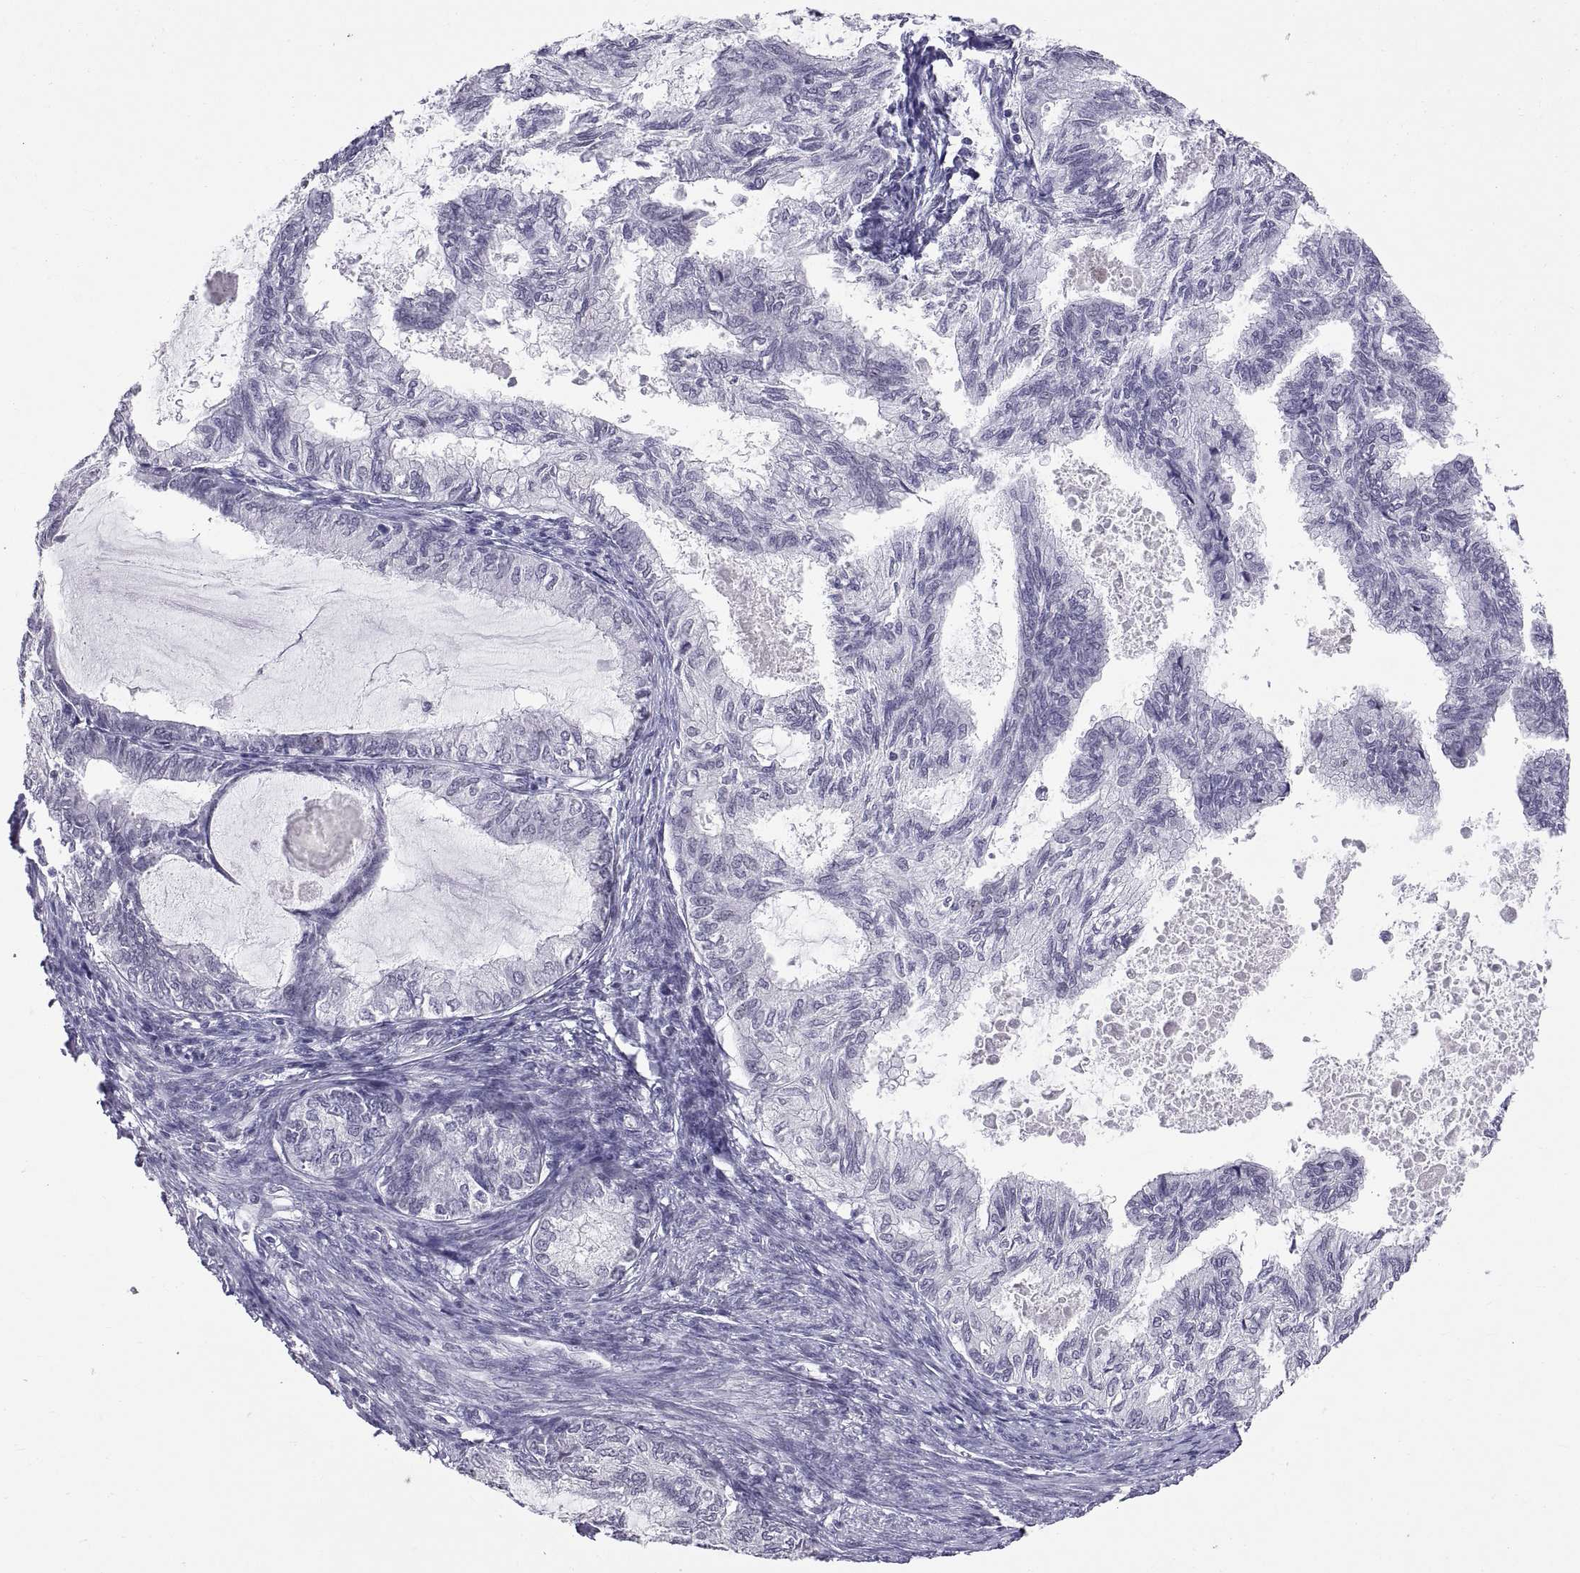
{"staining": {"intensity": "negative", "quantity": "none", "location": "none"}, "tissue": "endometrial cancer", "cell_type": "Tumor cells", "image_type": "cancer", "snomed": [{"axis": "morphology", "description": "Adenocarcinoma, NOS"}, {"axis": "topography", "description": "Endometrium"}], "caption": "Endometrial cancer (adenocarcinoma) stained for a protein using immunohistochemistry exhibits no expression tumor cells.", "gene": "KRT77", "patient": {"sex": "female", "age": 86}}